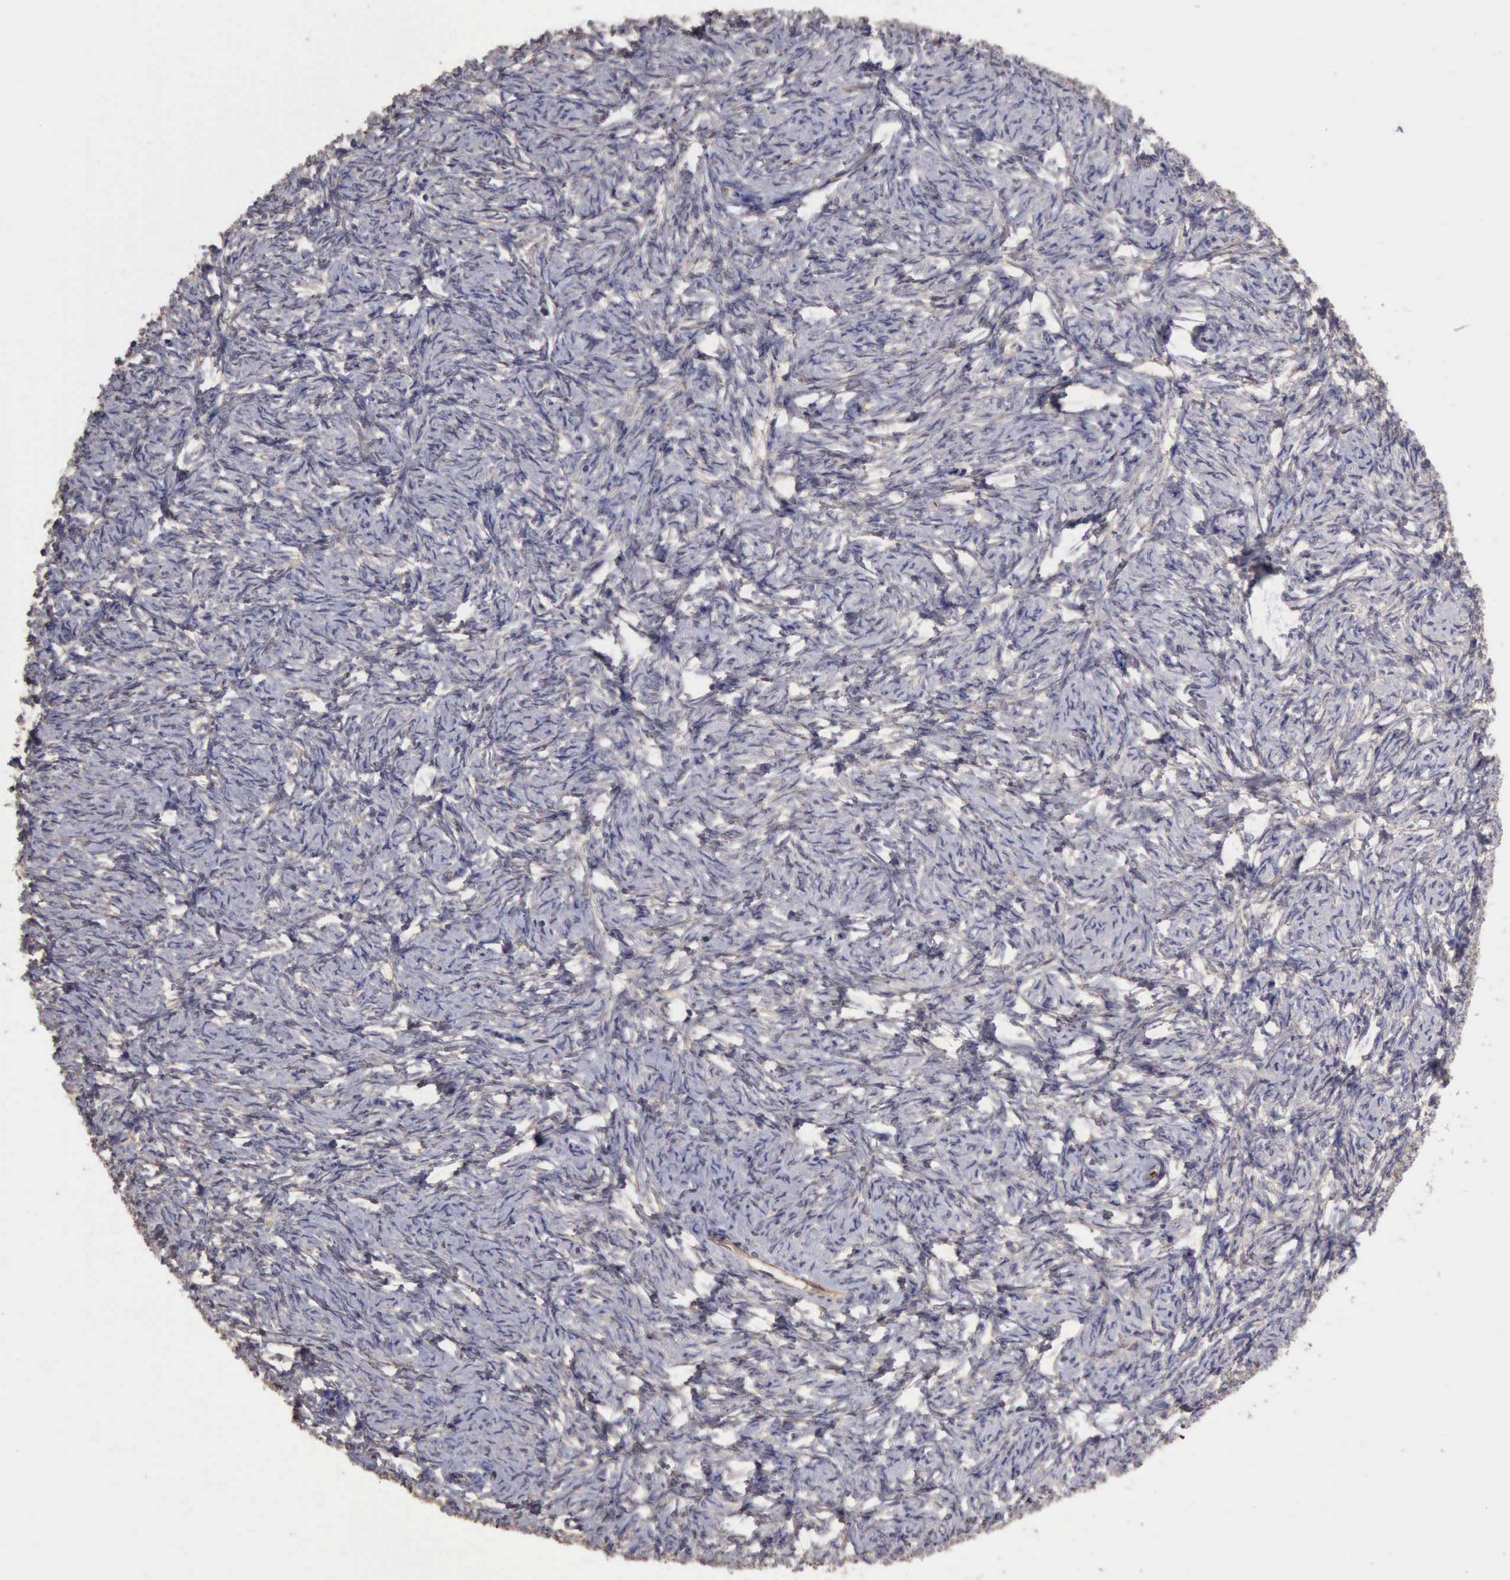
{"staining": {"intensity": "negative", "quantity": "none", "location": "none"}, "tissue": "ovarian cancer", "cell_type": "Tumor cells", "image_type": "cancer", "snomed": [{"axis": "morphology", "description": "Normal tissue, NOS"}, {"axis": "morphology", "description": "Cystadenocarcinoma, serous, NOS"}, {"axis": "topography", "description": "Ovary"}], "caption": "The photomicrograph exhibits no significant positivity in tumor cells of ovarian serous cystadenocarcinoma. (Brightfield microscopy of DAB immunohistochemistry (IHC) at high magnification).", "gene": "BMX", "patient": {"sex": "female", "age": 62}}